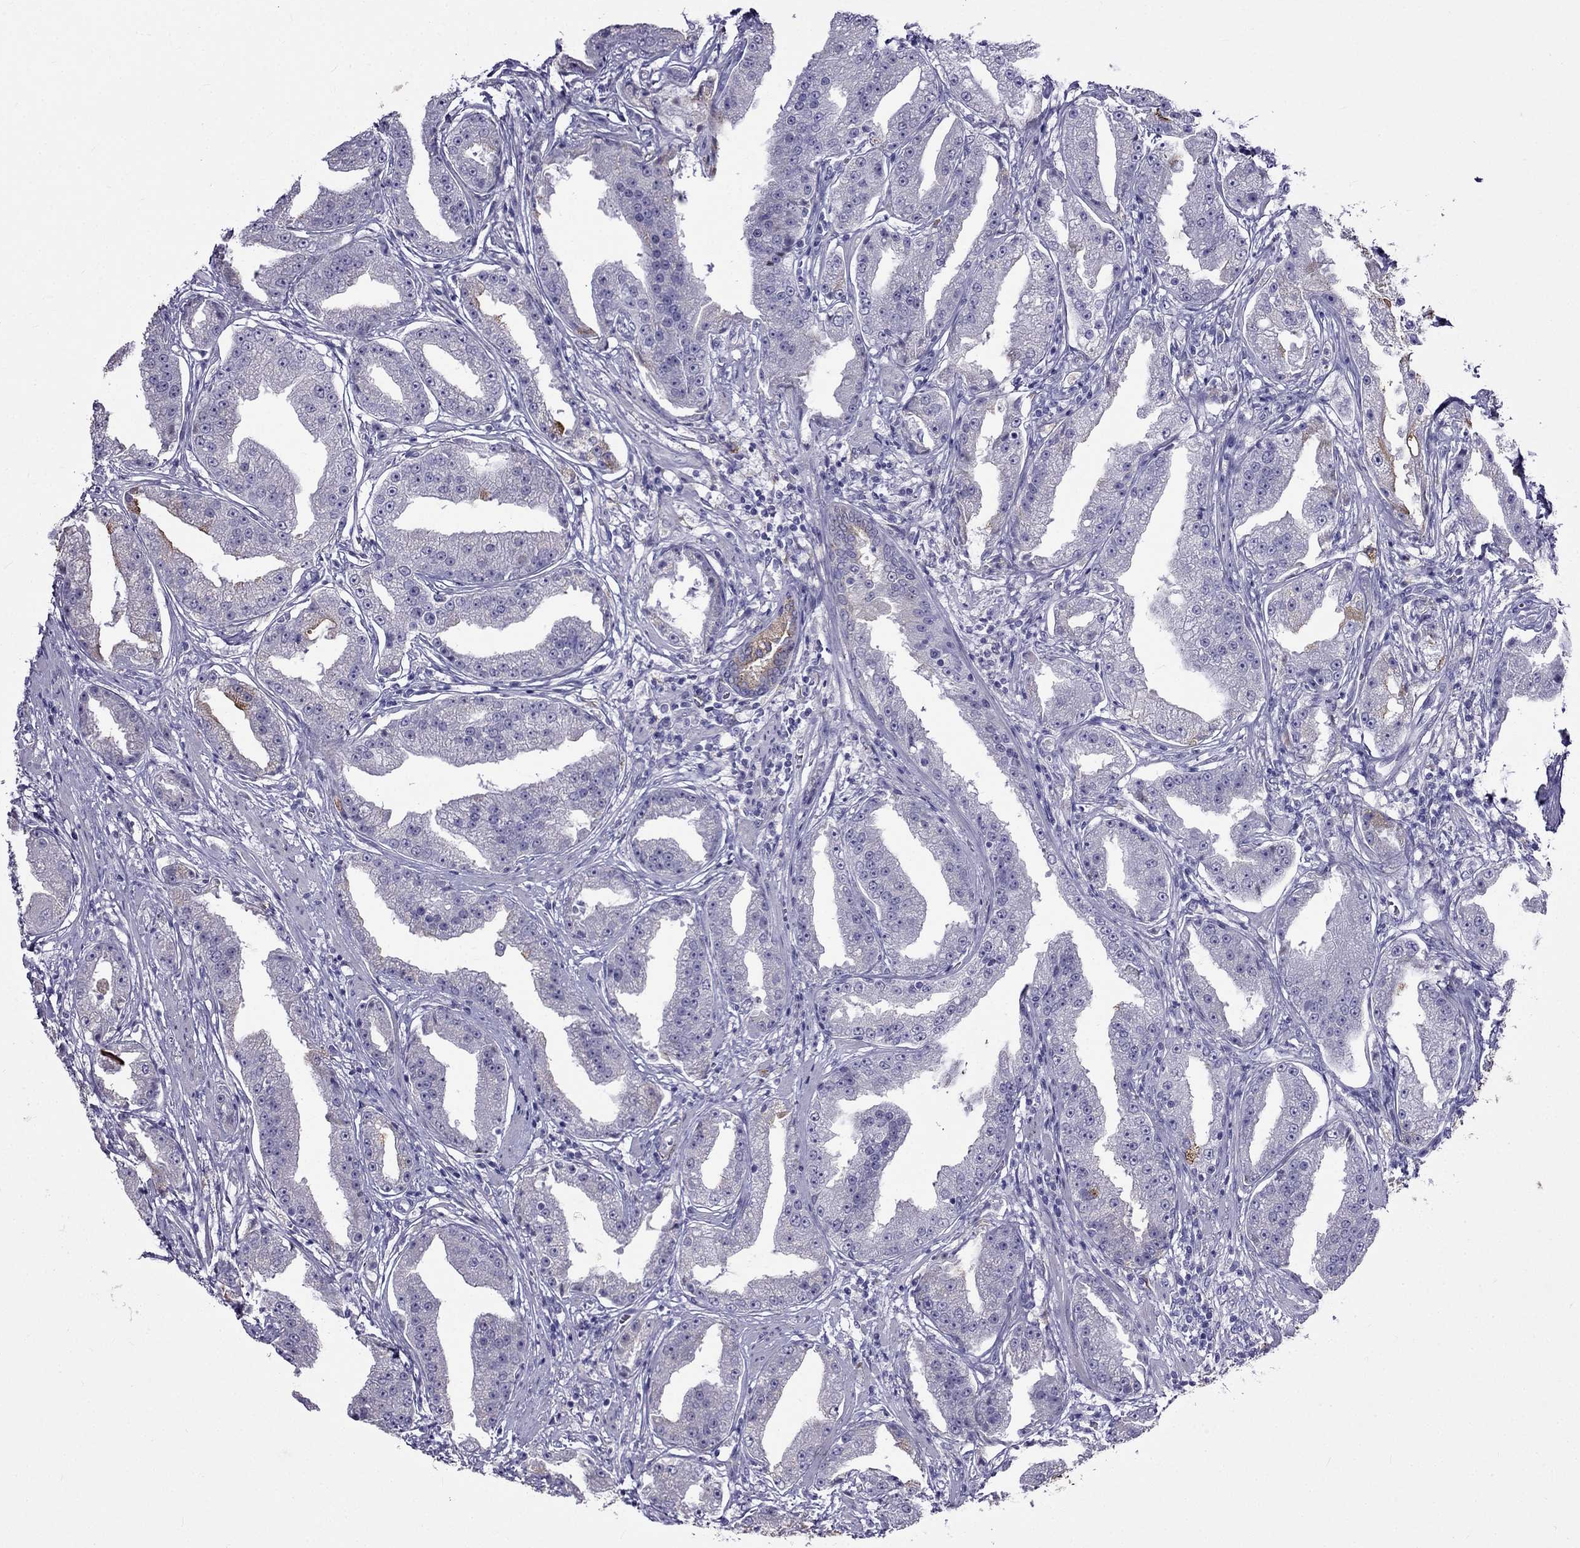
{"staining": {"intensity": "moderate", "quantity": "<25%", "location": "cytoplasmic/membranous"}, "tissue": "prostate cancer", "cell_type": "Tumor cells", "image_type": "cancer", "snomed": [{"axis": "morphology", "description": "Adenocarcinoma, Low grade"}, {"axis": "topography", "description": "Prostate"}], "caption": "Immunohistochemistry (IHC) (DAB) staining of human prostate cancer (low-grade adenocarcinoma) exhibits moderate cytoplasmic/membranous protein positivity in about <25% of tumor cells.", "gene": "MGP", "patient": {"sex": "male", "age": 62}}